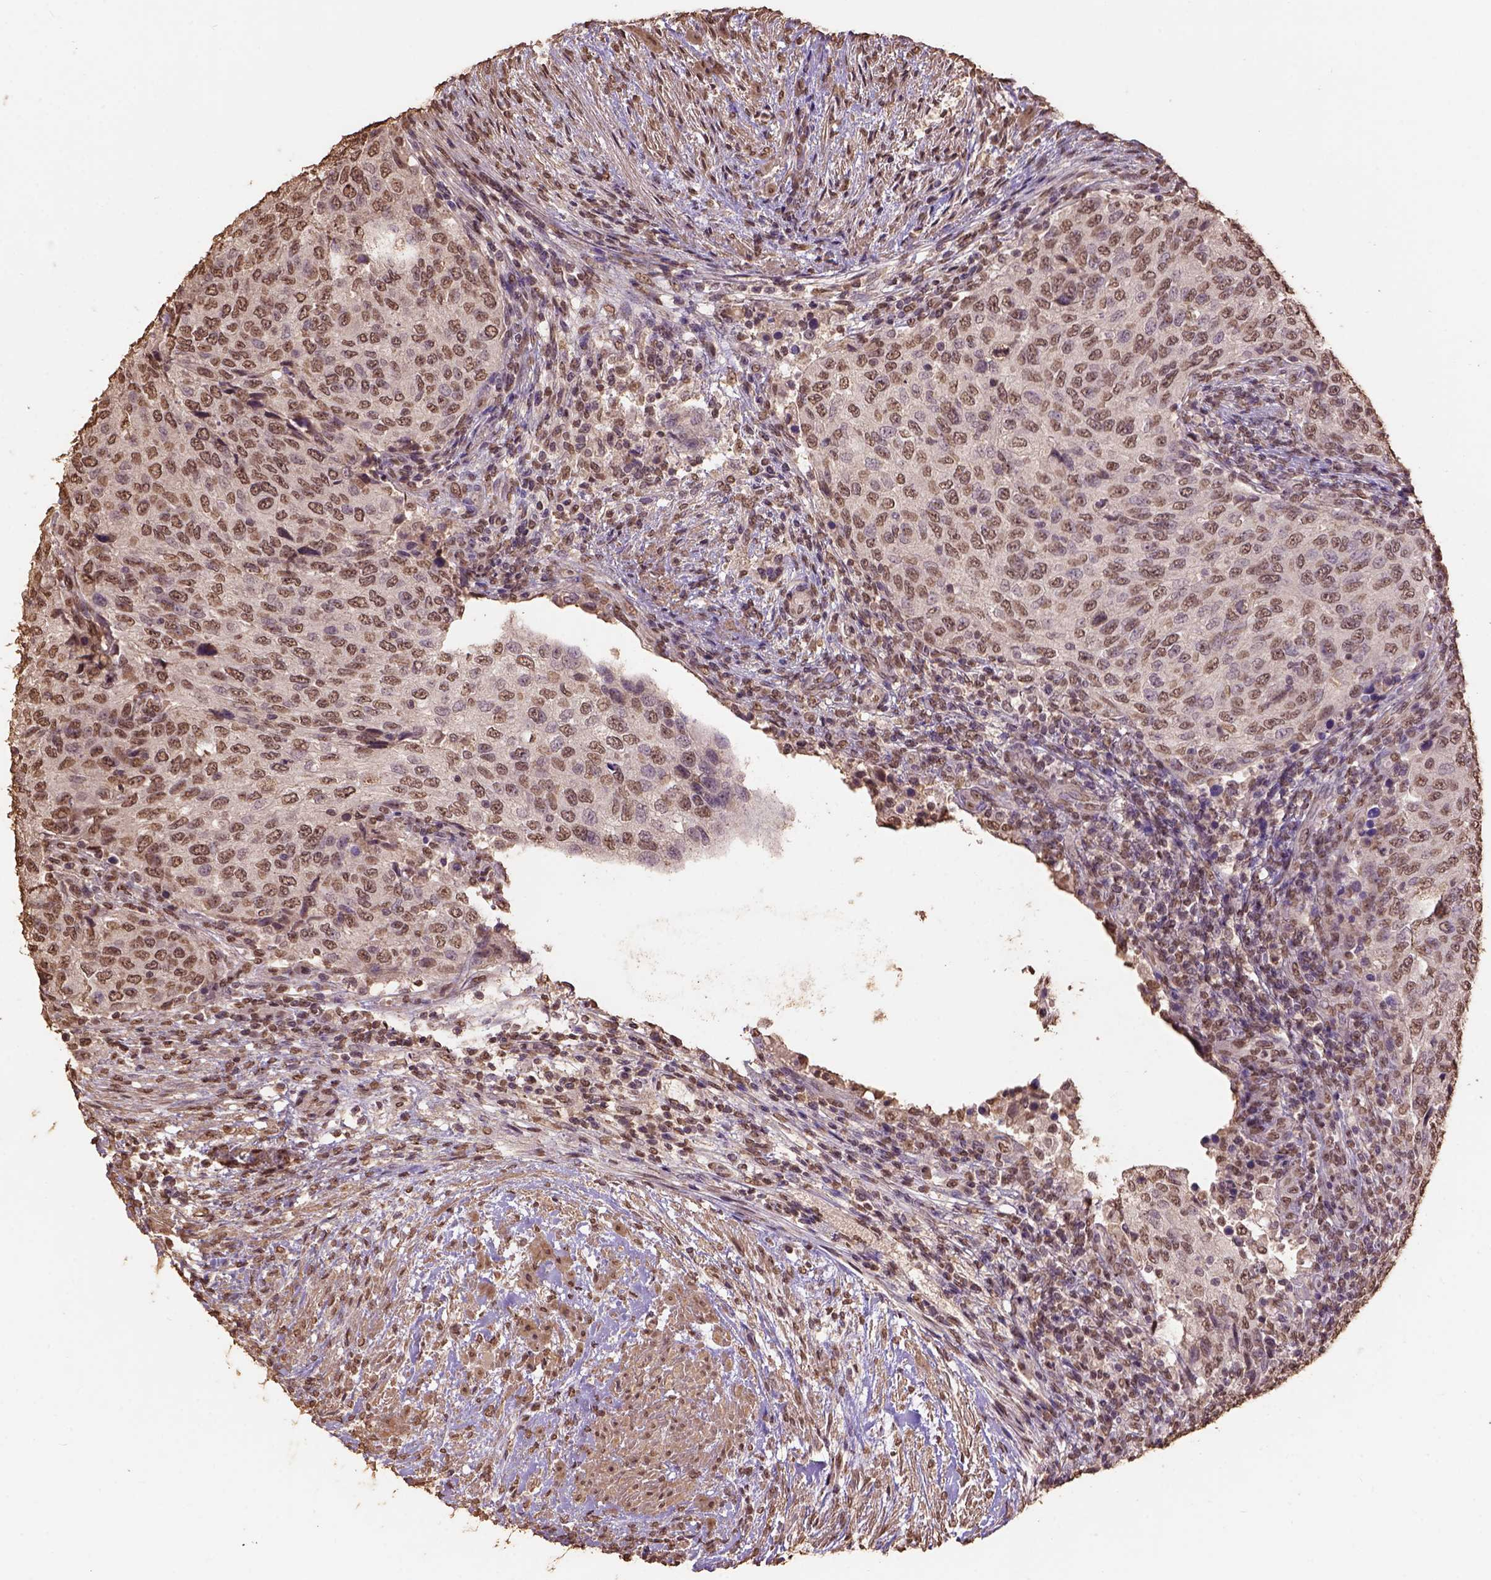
{"staining": {"intensity": "moderate", "quantity": ">75%", "location": "nuclear"}, "tissue": "urothelial cancer", "cell_type": "Tumor cells", "image_type": "cancer", "snomed": [{"axis": "morphology", "description": "Urothelial carcinoma, High grade"}, {"axis": "topography", "description": "Urinary bladder"}], "caption": "An IHC image of neoplastic tissue is shown. Protein staining in brown shows moderate nuclear positivity in urothelial cancer within tumor cells. (brown staining indicates protein expression, while blue staining denotes nuclei).", "gene": "CSTF2T", "patient": {"sex": "female", "age": 78}}